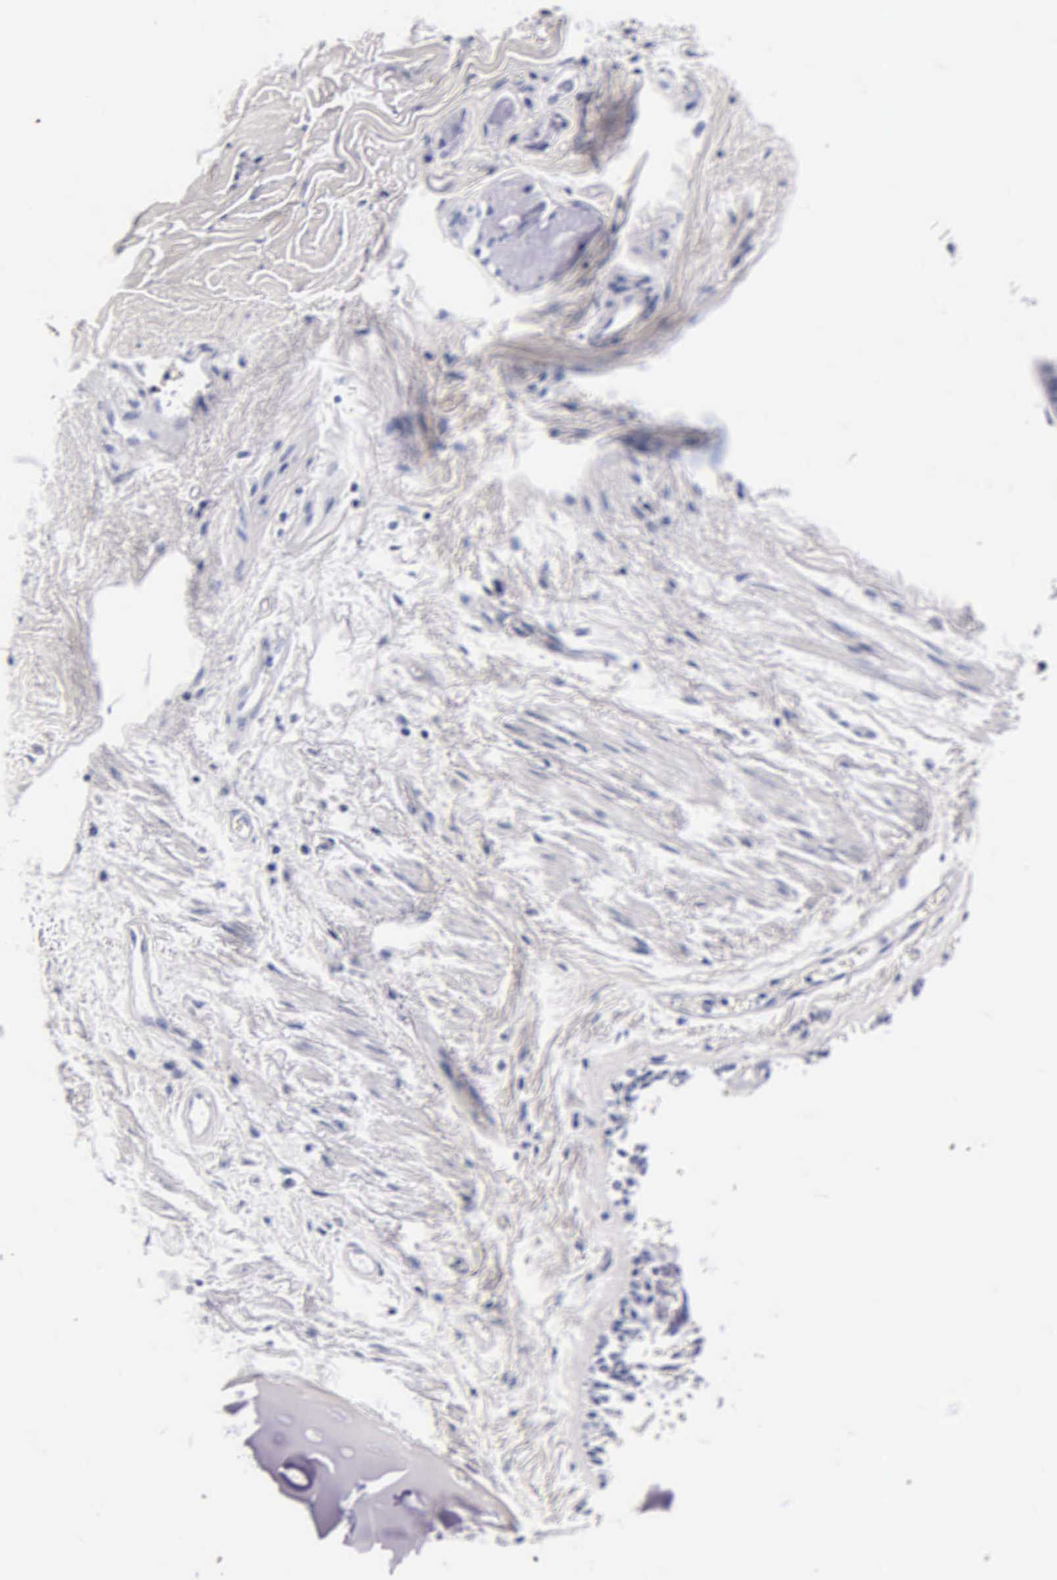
{"staining": {"intensity": "negative", "quantity": "none", "location": "none"}, "tissue": "adipose tissue", "cell_type": "Adipocytes", "image_type": "normal", "snomed": [{"axis": "morphology", "description": "Normal tissue, NOS"}, {"axis": "topography", "description": "Cartilage tissue"}, {"axis": "topography", "description": "Lung"}], "caption": "This photomicrograph is of unremarkable adipose tissue stained with immunohistochemistry (IHC) to label a protein in brown with the nuclei are counter-stained blue. There is no staining in adipocytes. Nuclei are stained in blue.", "gene": "MB", "patient": {"sex": "male", "age": 65}}